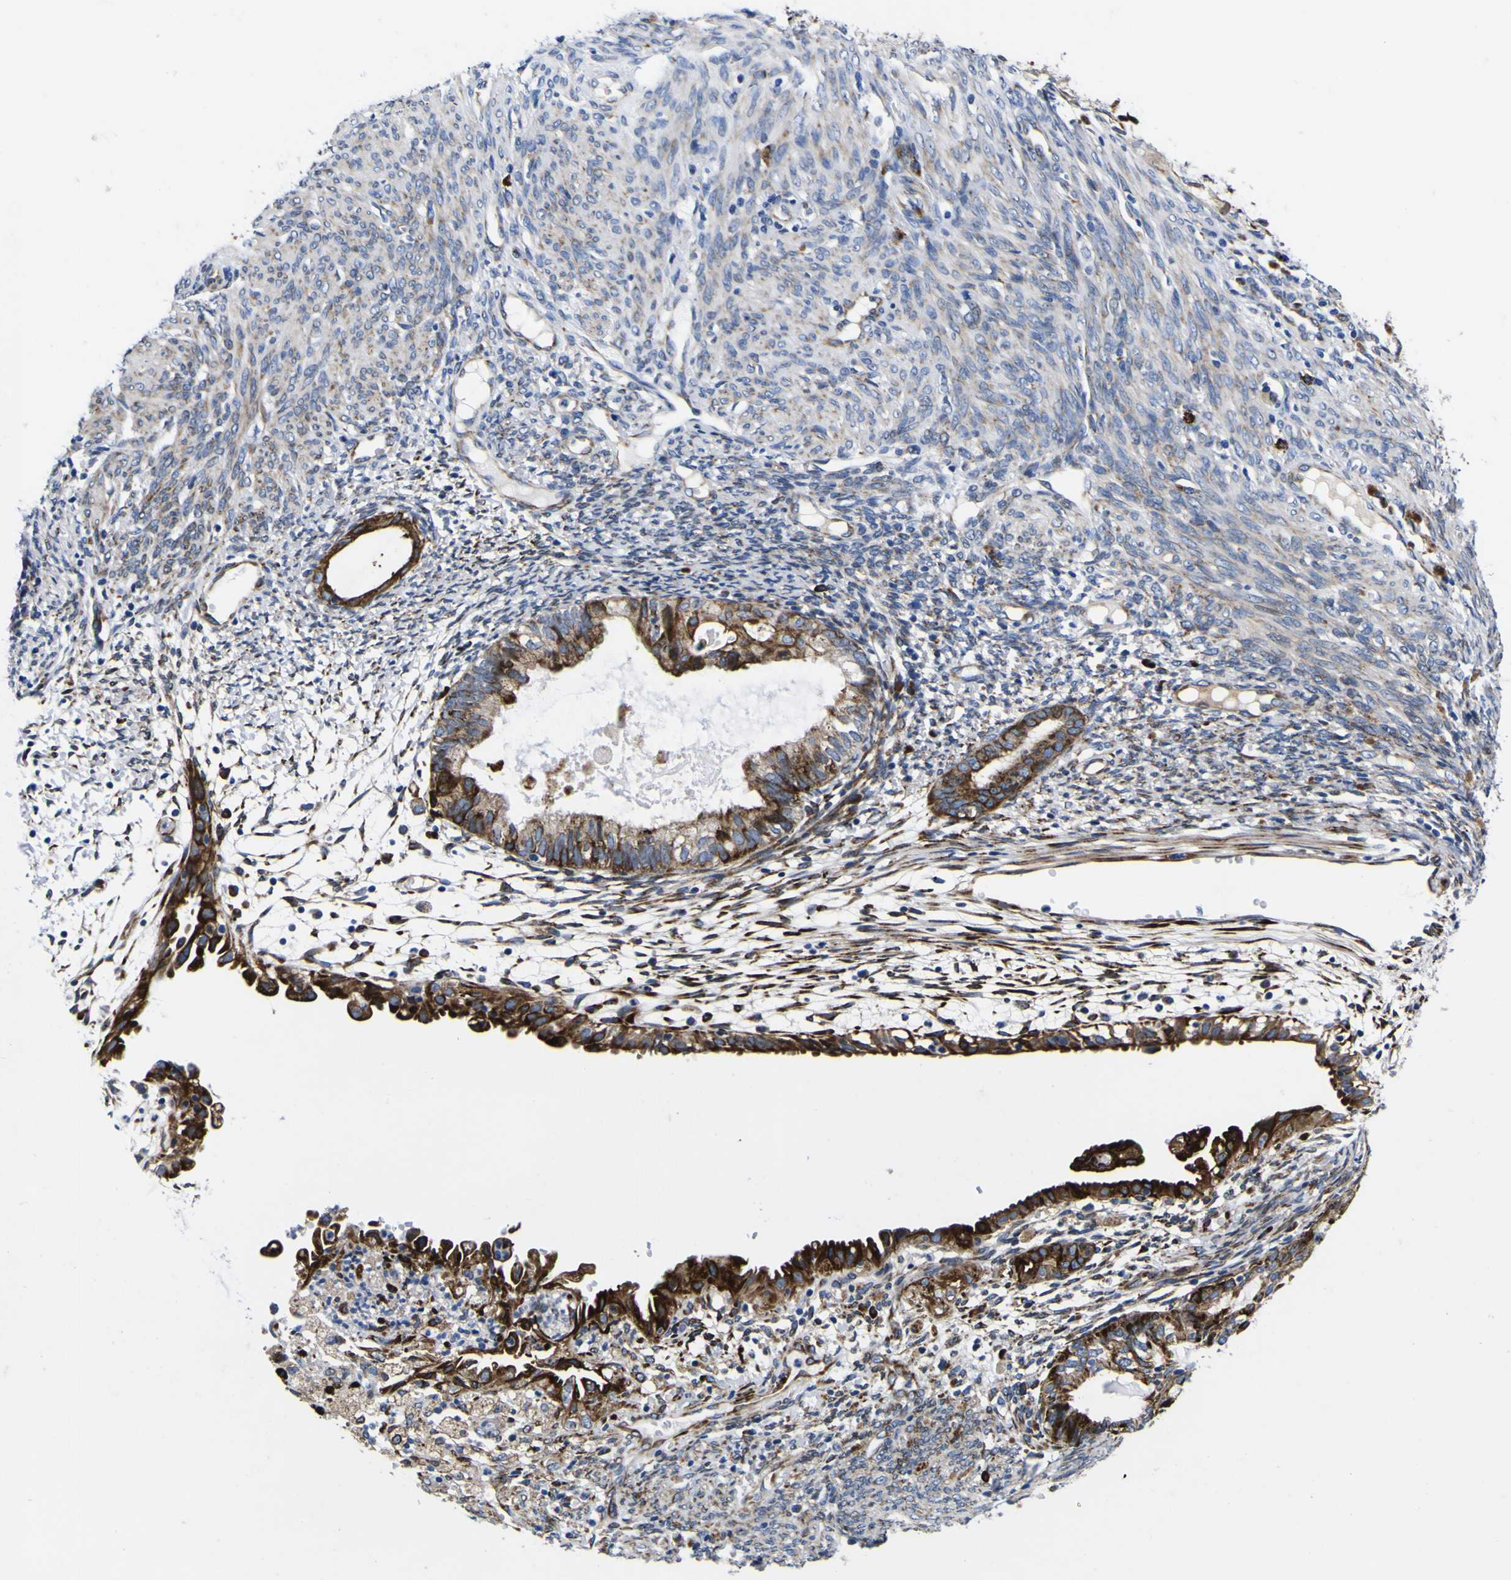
{"staining": {"intensity": "strong", "quantity": "25%-75%", "location": "cytoplasmic/membranous"}, "tissue": "cervical cancer", "cell_type": "Tumor cells", "image_type": "cancer", "snomed": [{"axis": "morphology", "description": "Normal tissue, NOS"}, {"axis": "morphology", "description": "Adenocarcinoma, NOS"}, {"axis": "topography", "description": "Cervix"}, {"axis": "topography", "description": "Endometrium"}], "caption": "A photomicrograph showing strong cytoplasmic/membranous expression in about 25%-75% of tumor cells in cervical cancer (adenocarcinoma), as visualized by brown immunohistochemical staining.", "gene": "SCD", "patient": {"sex": "female", "age": 86}}